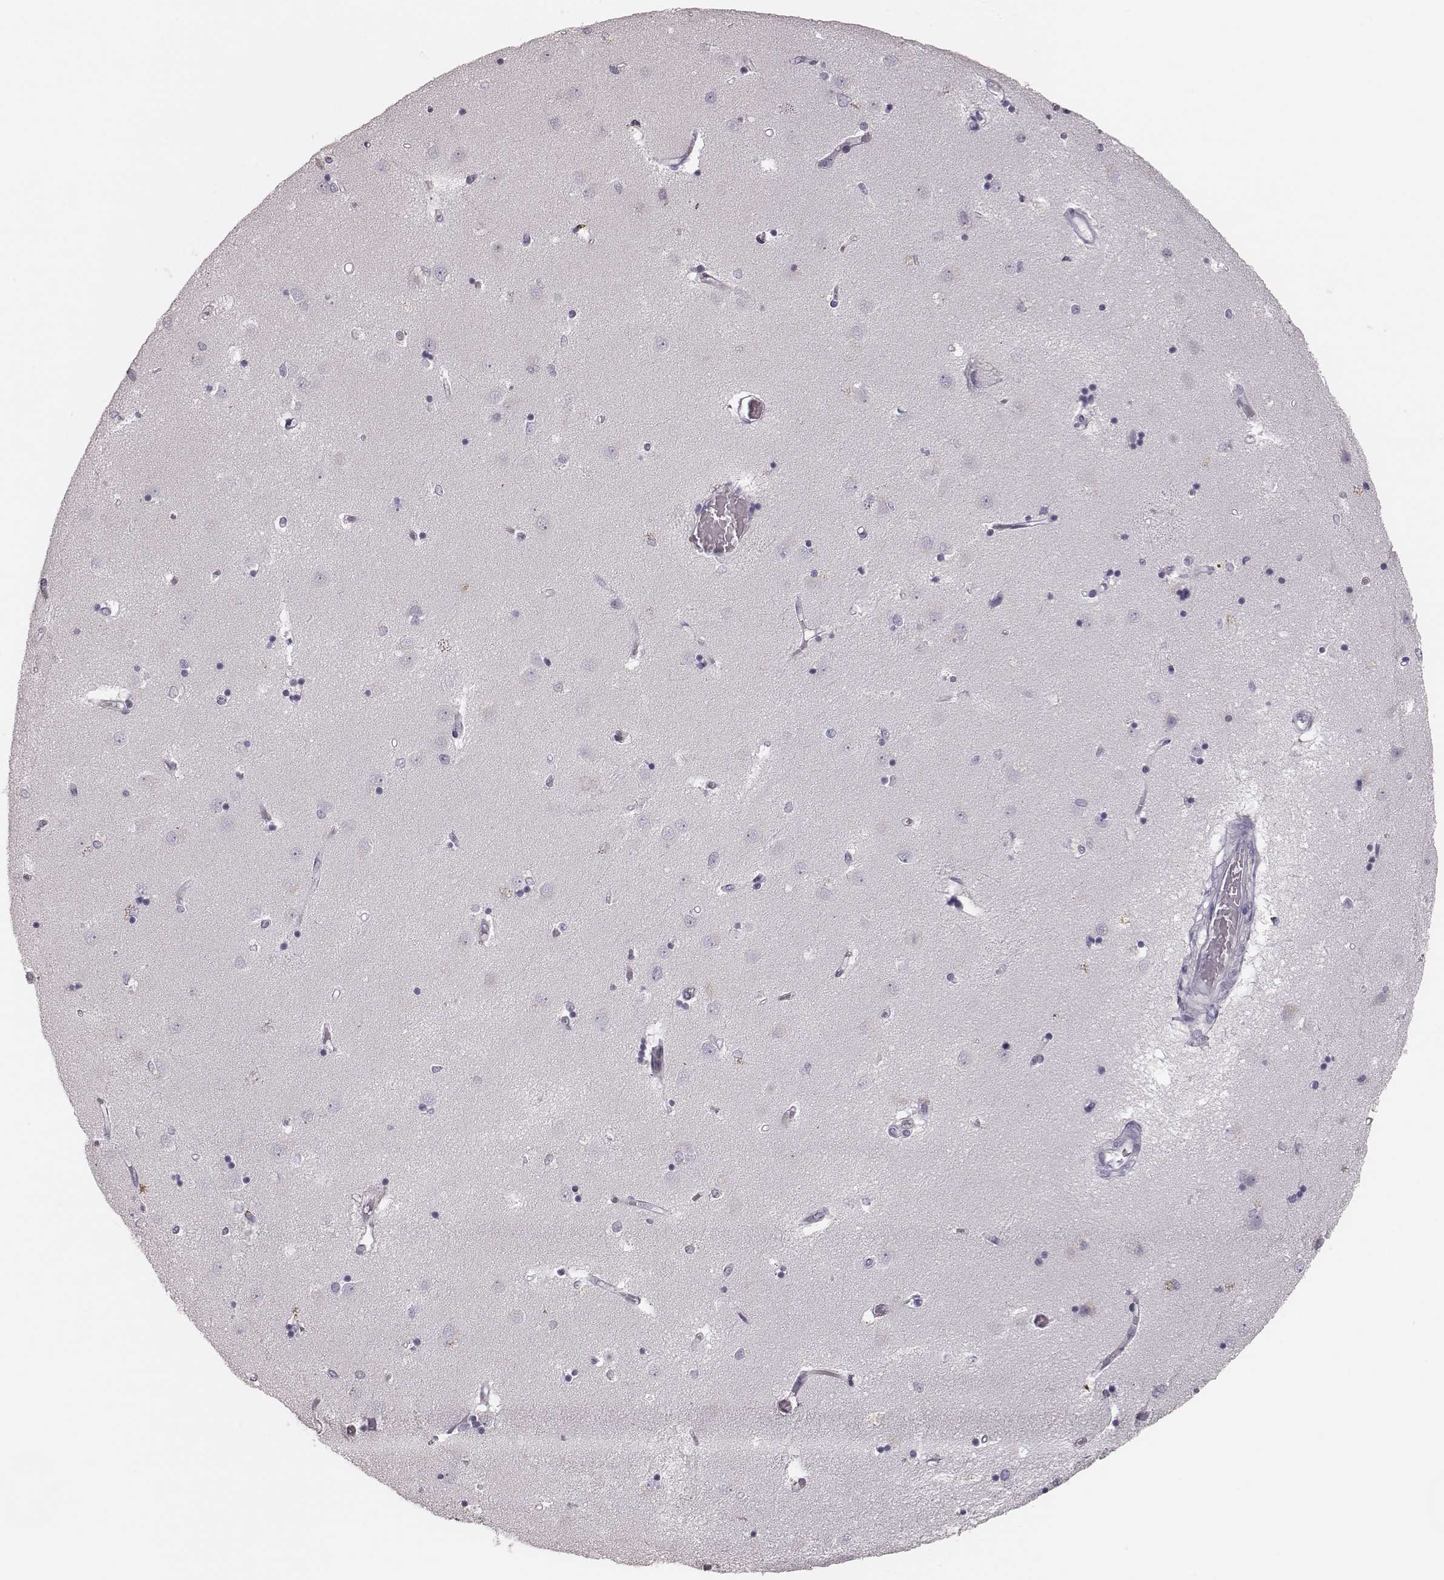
{"staining": {"intensity": "negative", "quantity": "none", "location": "none"}, "tissue": "caudate", "cell_type": "Glial cells", "image_type": "normal", "snomed": [{"axis": "morphology", "description": "Normal tissue, NOS"}, {"axis": "topography", "description": "Lateral ventricle wall"}], "caption": "High magnification brightfield microscopy of normal caudate stained with DAB (3,3'-diaminobenzidine) (brown) and counterstained with hematoxylin (blue): glial cells show no significant staining. The staining is performed using DAB (3,3'-diaminobenzidine) brown chromogen with nuclei counter-stained in using hematoxylin.", "gene": "ELANE", "patient": {"sex": "male", "age": 54}}